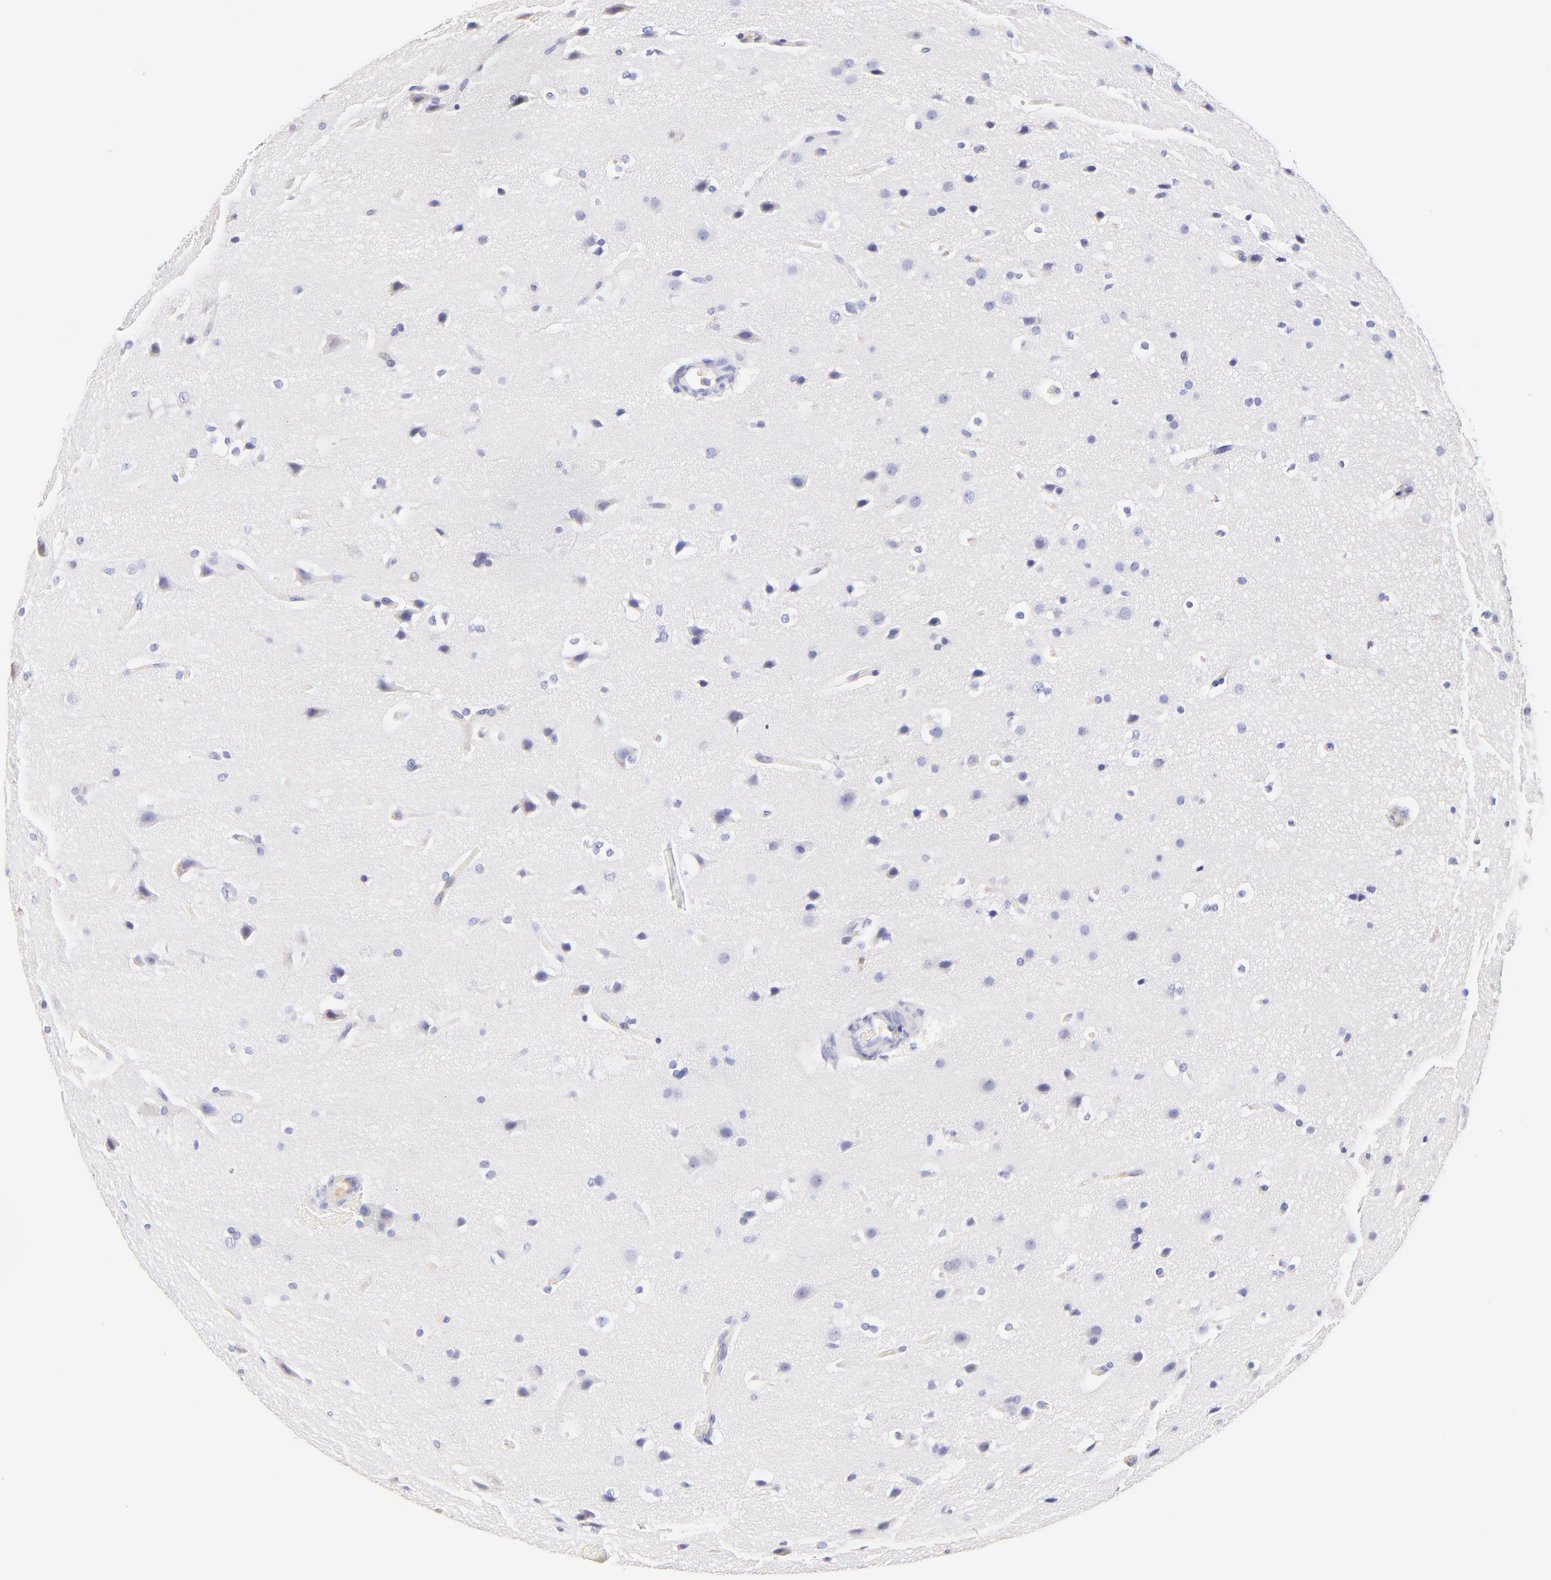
{"staining": {"intensity": "negative", "quantity": "none", "location": "none"}, "tissue": "glioma", "cell_type": "Tumor cells", "image_type": "cancer", "snomed": [{"axis": "morphology", "description": "Glioma, malignant, Low grade"}, {"axis": "topography", "description": "Cerebral cortex"}], "caption": "Tumor cells show no significant protein positivity in glioma.", "gene": "ASB9", "patient": {"sex": "female", "age": 47}}